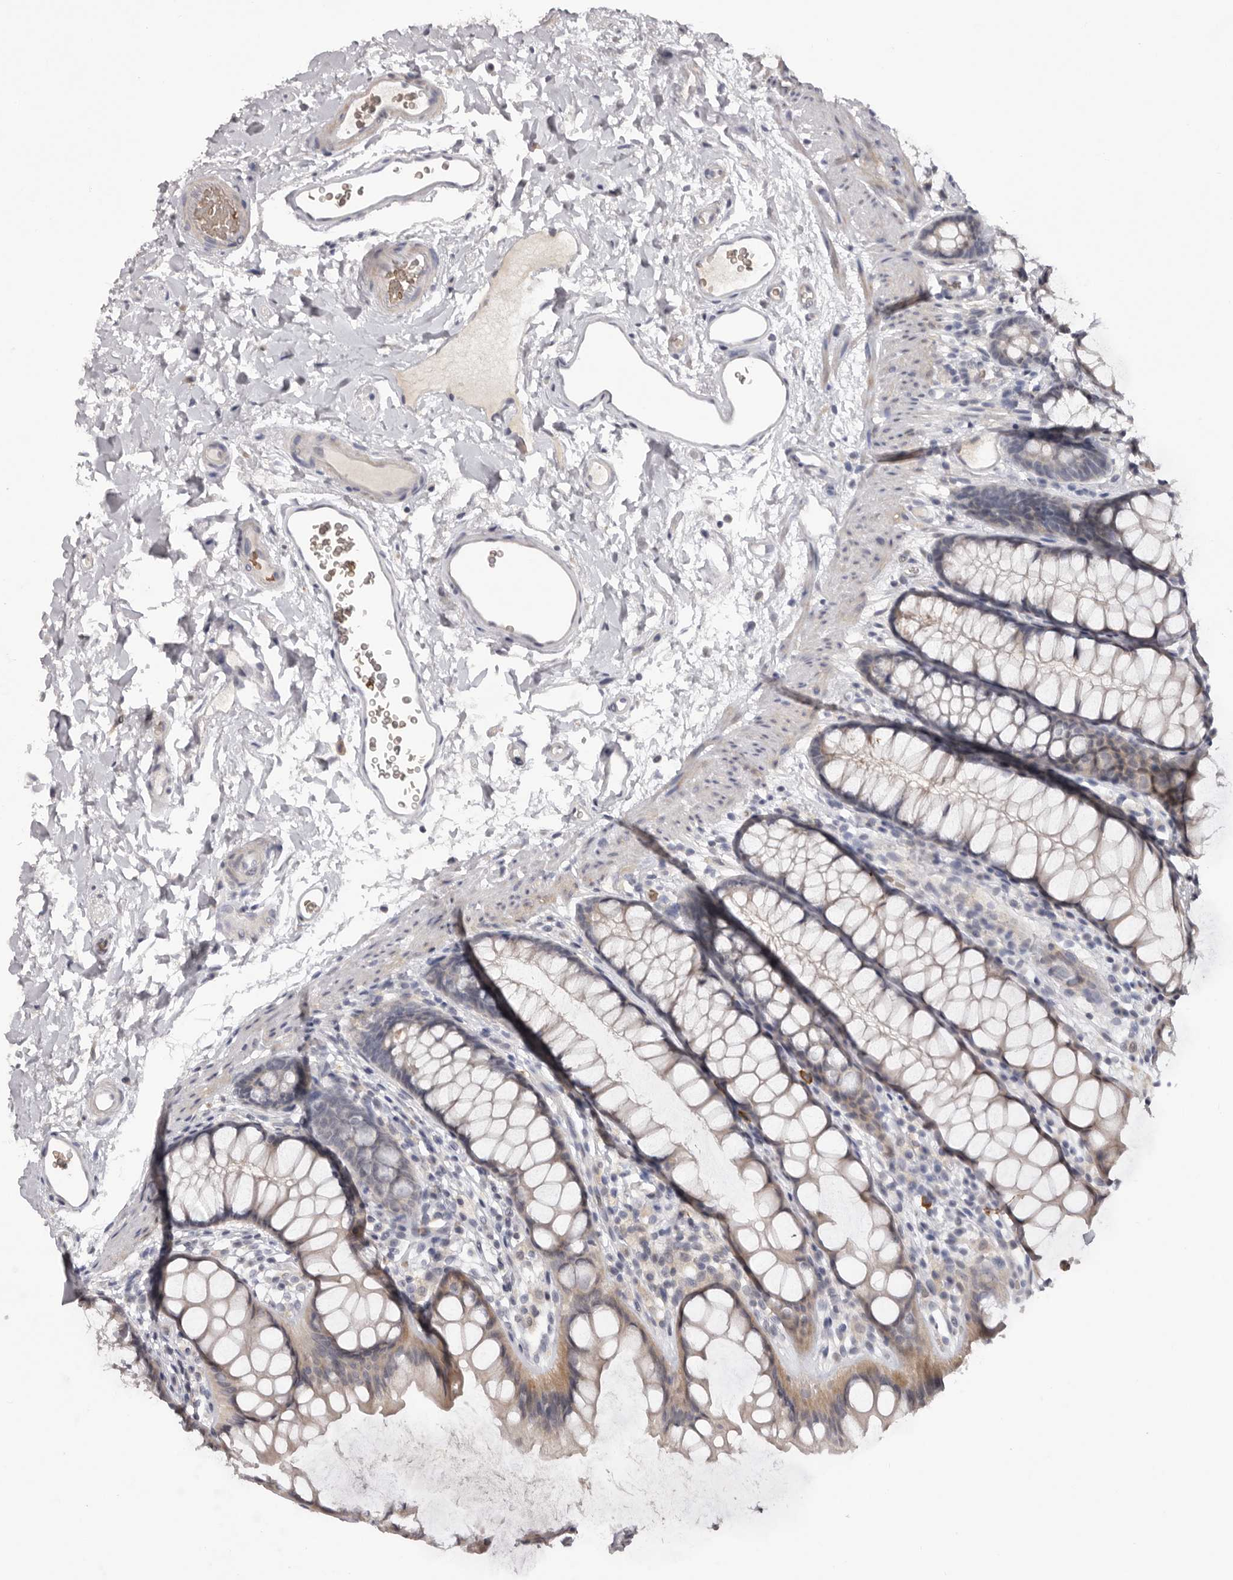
{"staining": {"intensity": "weak", "quantity": "<25%", "location": "cytoplasmic/membranous"}, "tissue": "rectum", "cell_type": "Glandular cells", "image_type": "normal", "snomed": [{"axis": "morphology", "description": "Normal tissue, NOS"}, {"axis": "topography", "description": "Rectum"}], "caption": "The photomicrograph reveals no significant expression in glandular cells of rectum. The staining was performed using DAB to visualize the protein expression in brown, while the nuclei were stained in blue with hematoxylin (Magnification: 20x).", "gene": "TNR", "patient": {"sex": "female", "age": 65}}